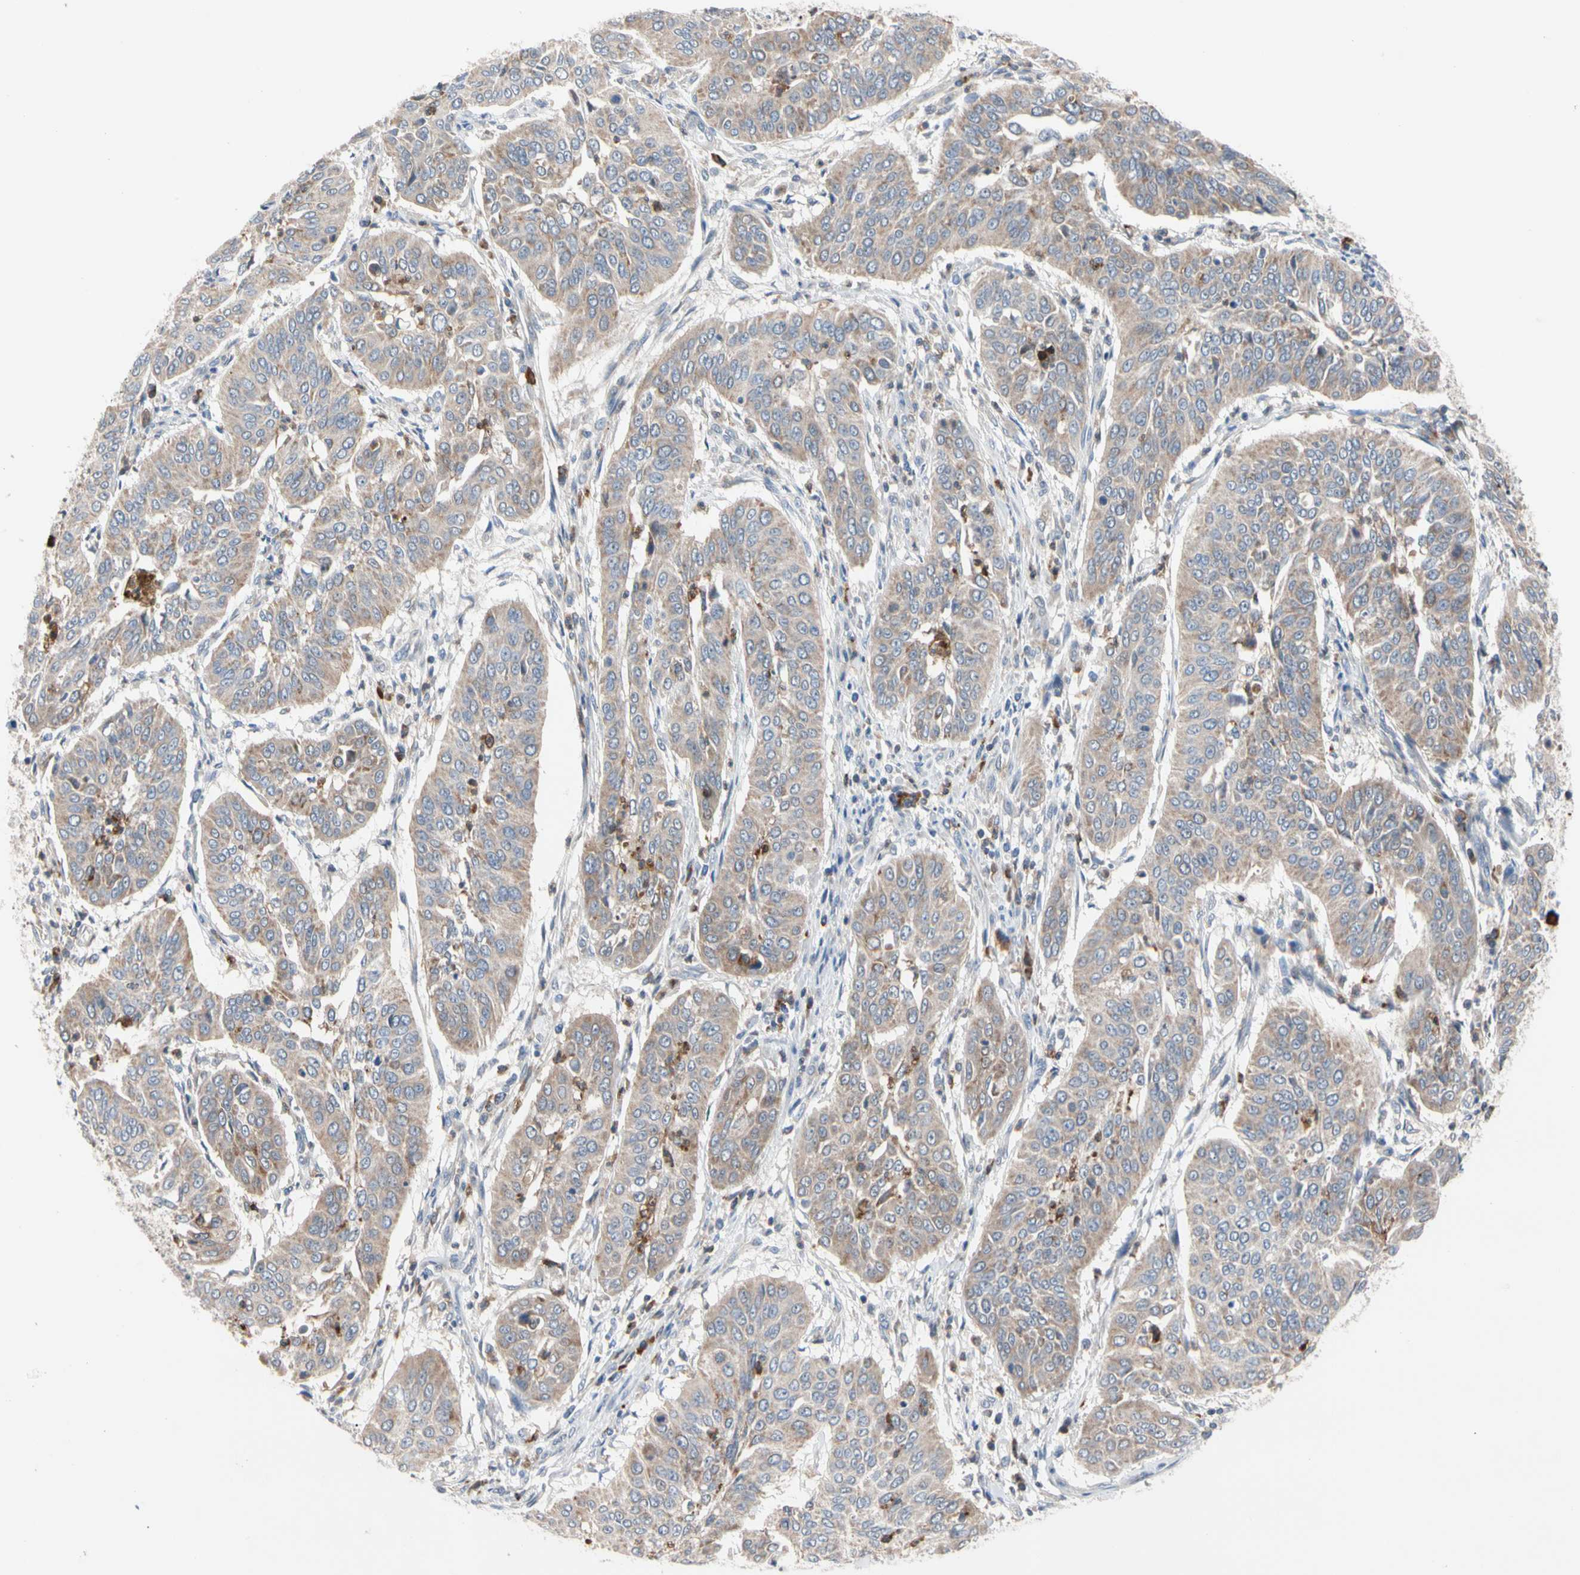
{"staining": {"intensity": "weak", "quantity": ">75%", "location": "cytoplasmic/membranous"}, "tissue": "cervical cancer", "cell_type": "Tumor cells", "image_type": "cancer", "snomed": [{"axis": "morphology", "description": "Normal tissue, NOS"}, {"axis": "morphology", "description": "Squamous cell carcinoma, NOS"}, {"axis": "topography", "description": "Cervix"}], "caption": "A high-resolution micrograph shows immunohistochemistry (IHC) staining of cervical cancer (squamous cell carcinoma), which displays weak cytoplasmic/membranous positivity in approximately >75% of tumor cells.", "gene": "MCL1", "patient": {"sex": "female", "age": 39}}